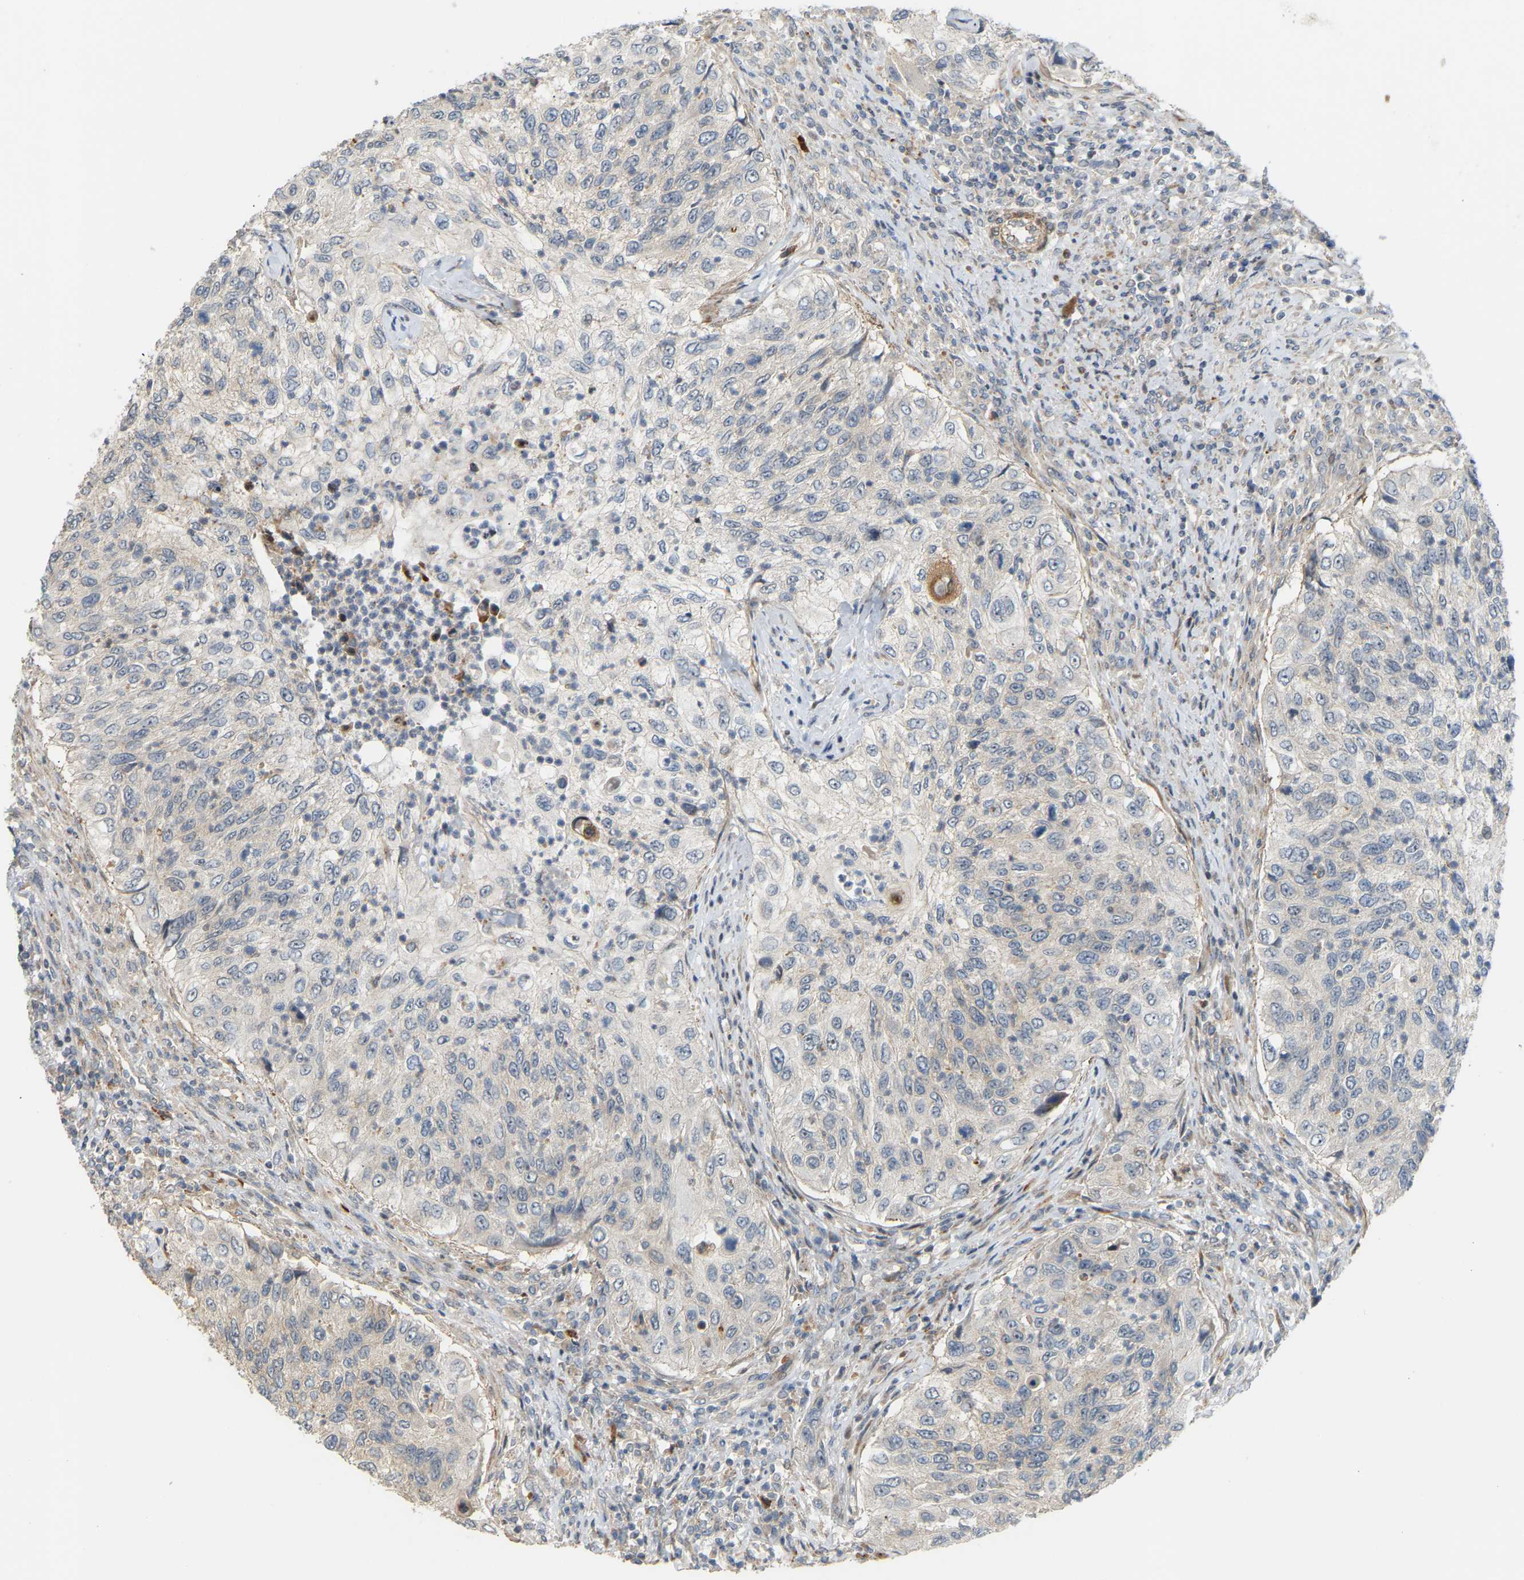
{"staining": {"intensity": "negative", "quantity": "none", "location": "none"}, "tissue": "urothelial cancer", "cell_type": "Tumor cells", "image_type": "cancer", "snomed": [{"axis": "morphology", "description": "Urothelial carcinoma, High grade"}, {"axis": "topography", "description": "Urinary bladder"}], "caption": "Tumor cells are negative for protein expression in human high-grade urothelial carcinoma.", "gene": "POGLUT2", "patient": {"sex": "female", "age": 60}}